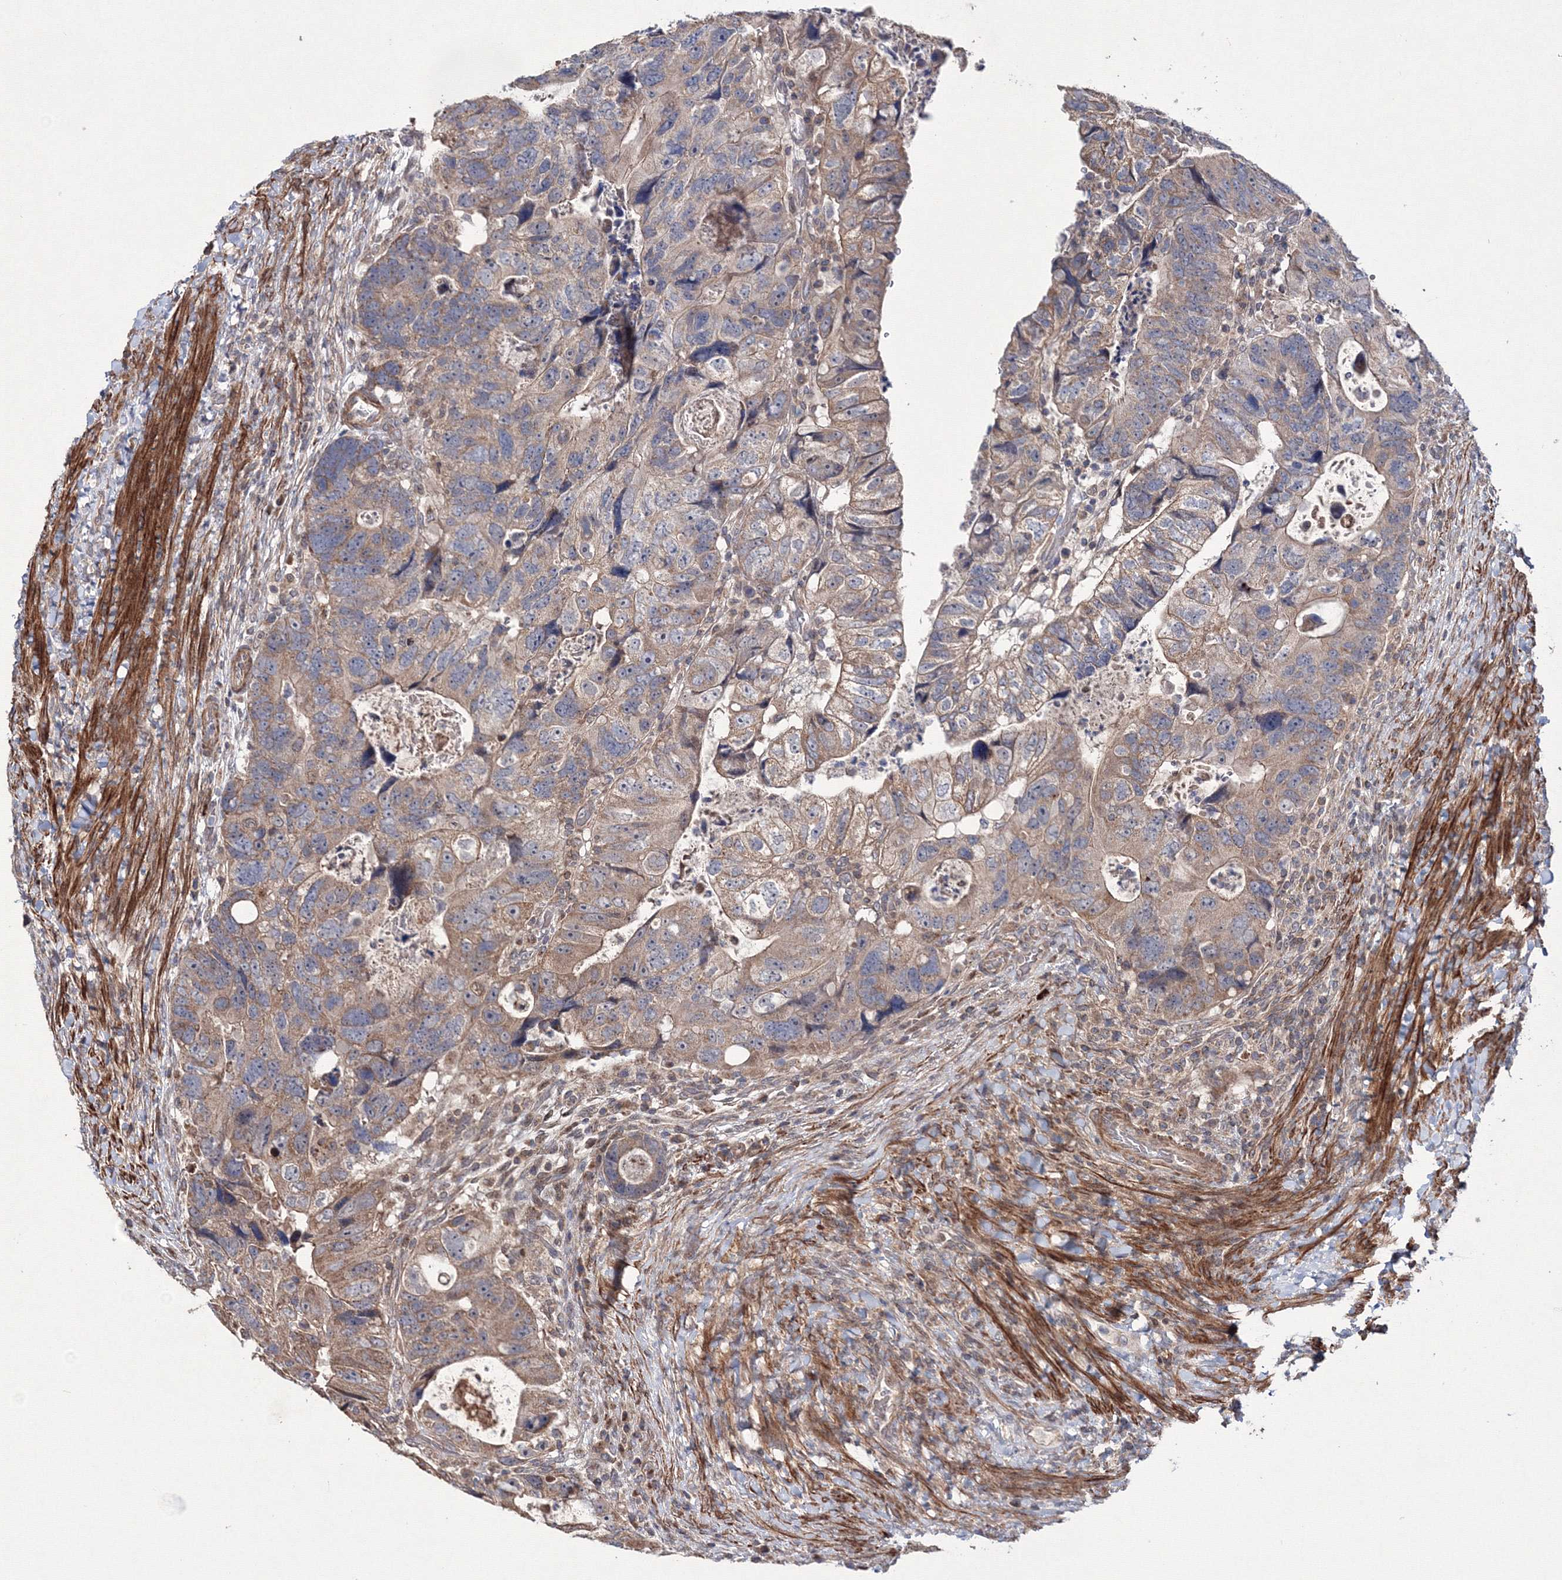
{"staining": {"intensity": "weak", "quantity": "25%-75%", "location": "cytoplasmic/membranous"}, "tissue": "colorectal cancer", "cell_type": "Tumor cells", "image_type": "cancer", "snomed": [{"axis": "morphology", "description": "Adenocarcinoma, NOS"}, {"axis": "topography", "description": "Rectum"}], "caption": "Human colorectal cancer (adenocarcinoma) stained with a protein marker reveals weak staining in tumor cells.", "gene": "PPP2R2B", "patient": {"sex": "male", "age": 59}}